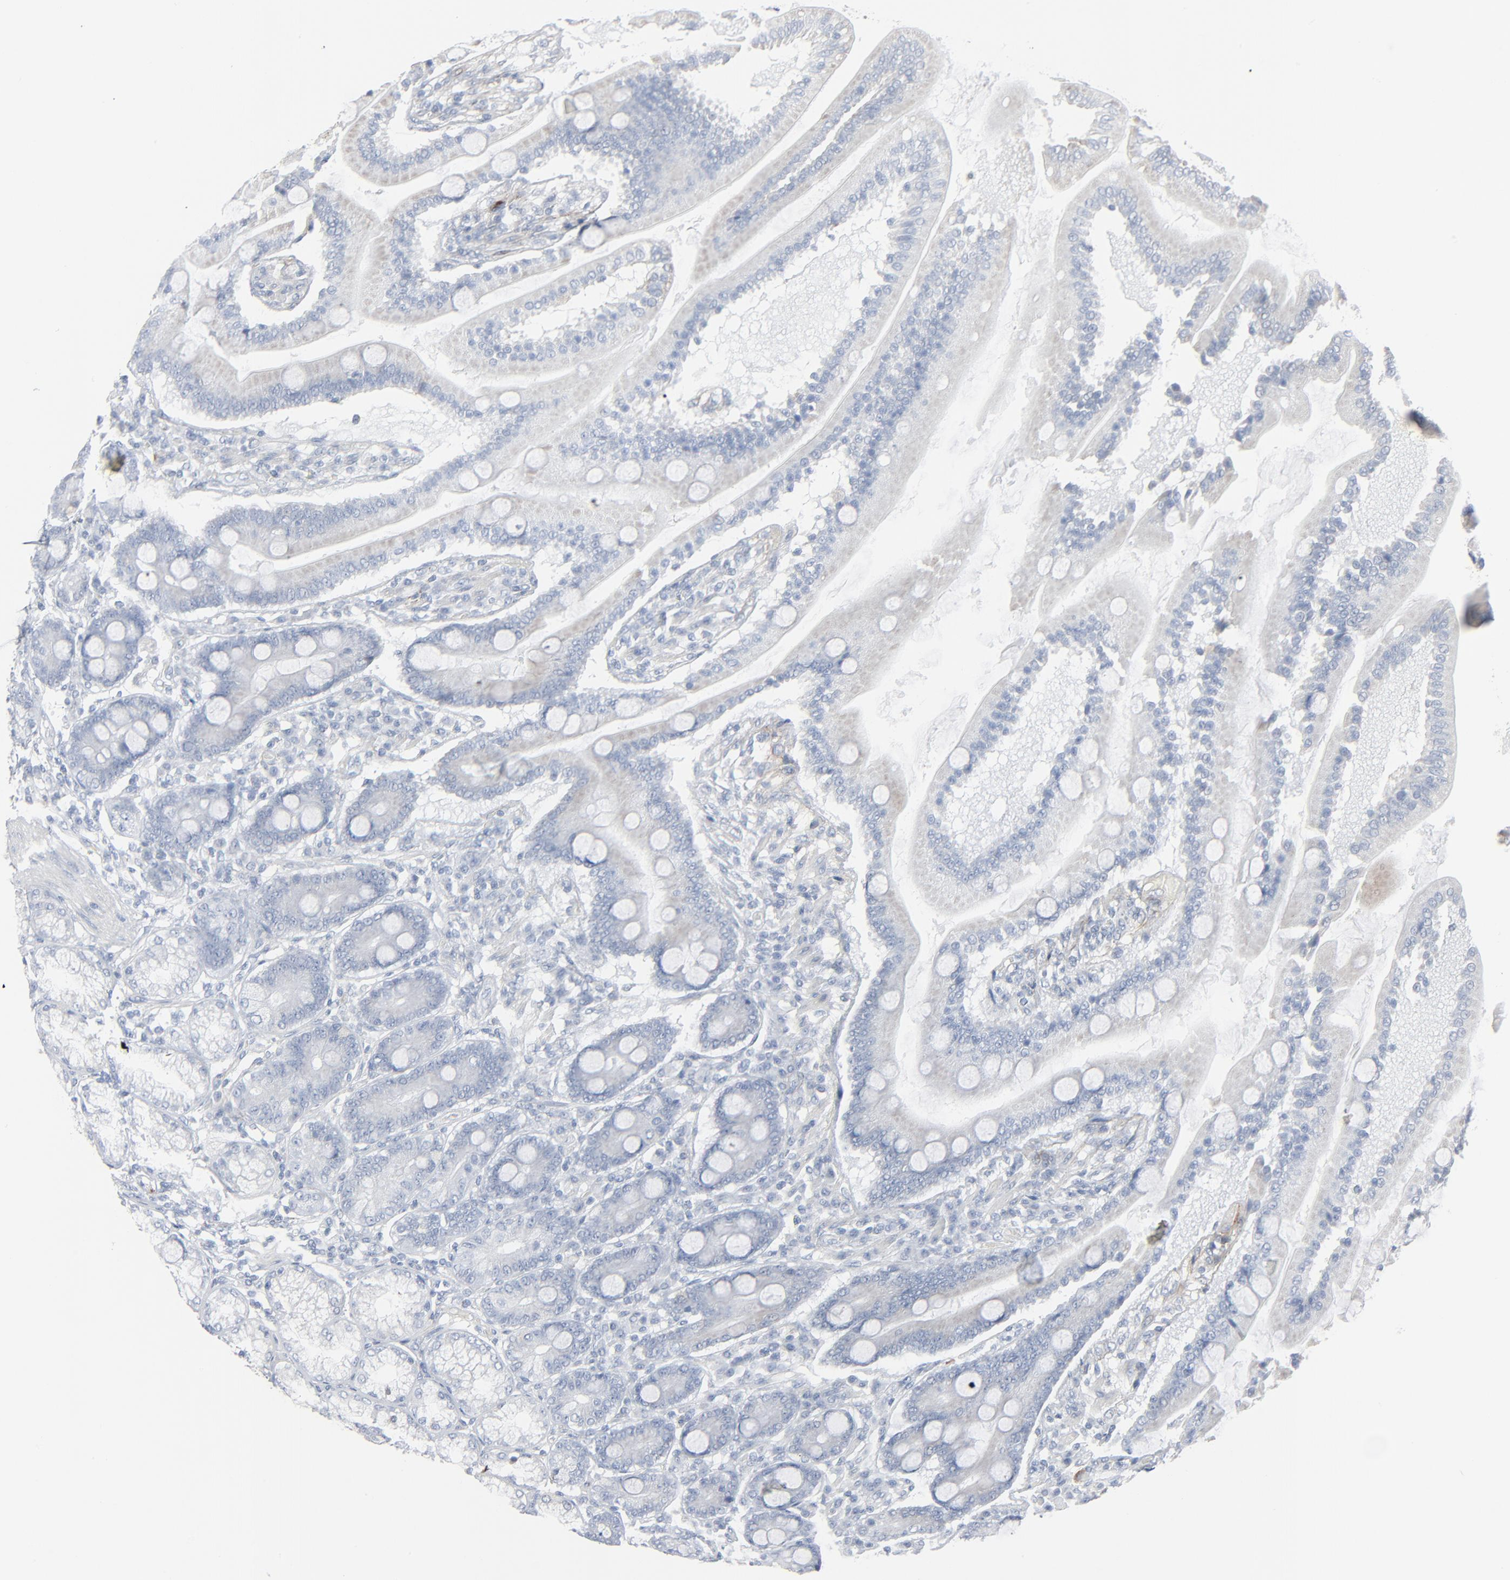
{"staining": {"intensity": "negative", "quantity": "none", "location": "none"}, "tissue": "duodenum", "cell_type": "Glandular cells", "image_type": "normal", "snomed": [{"axis": "morphology", "description": "Normal tissue, NOS"}, {"axis": "topography", "description": "Duodenum"}], "caption": "Human duodenum stained for a protein using IHC shows no expression in glandular cells.", "gene": "BGN", "patient": {"sex": "female", "age": 64}}